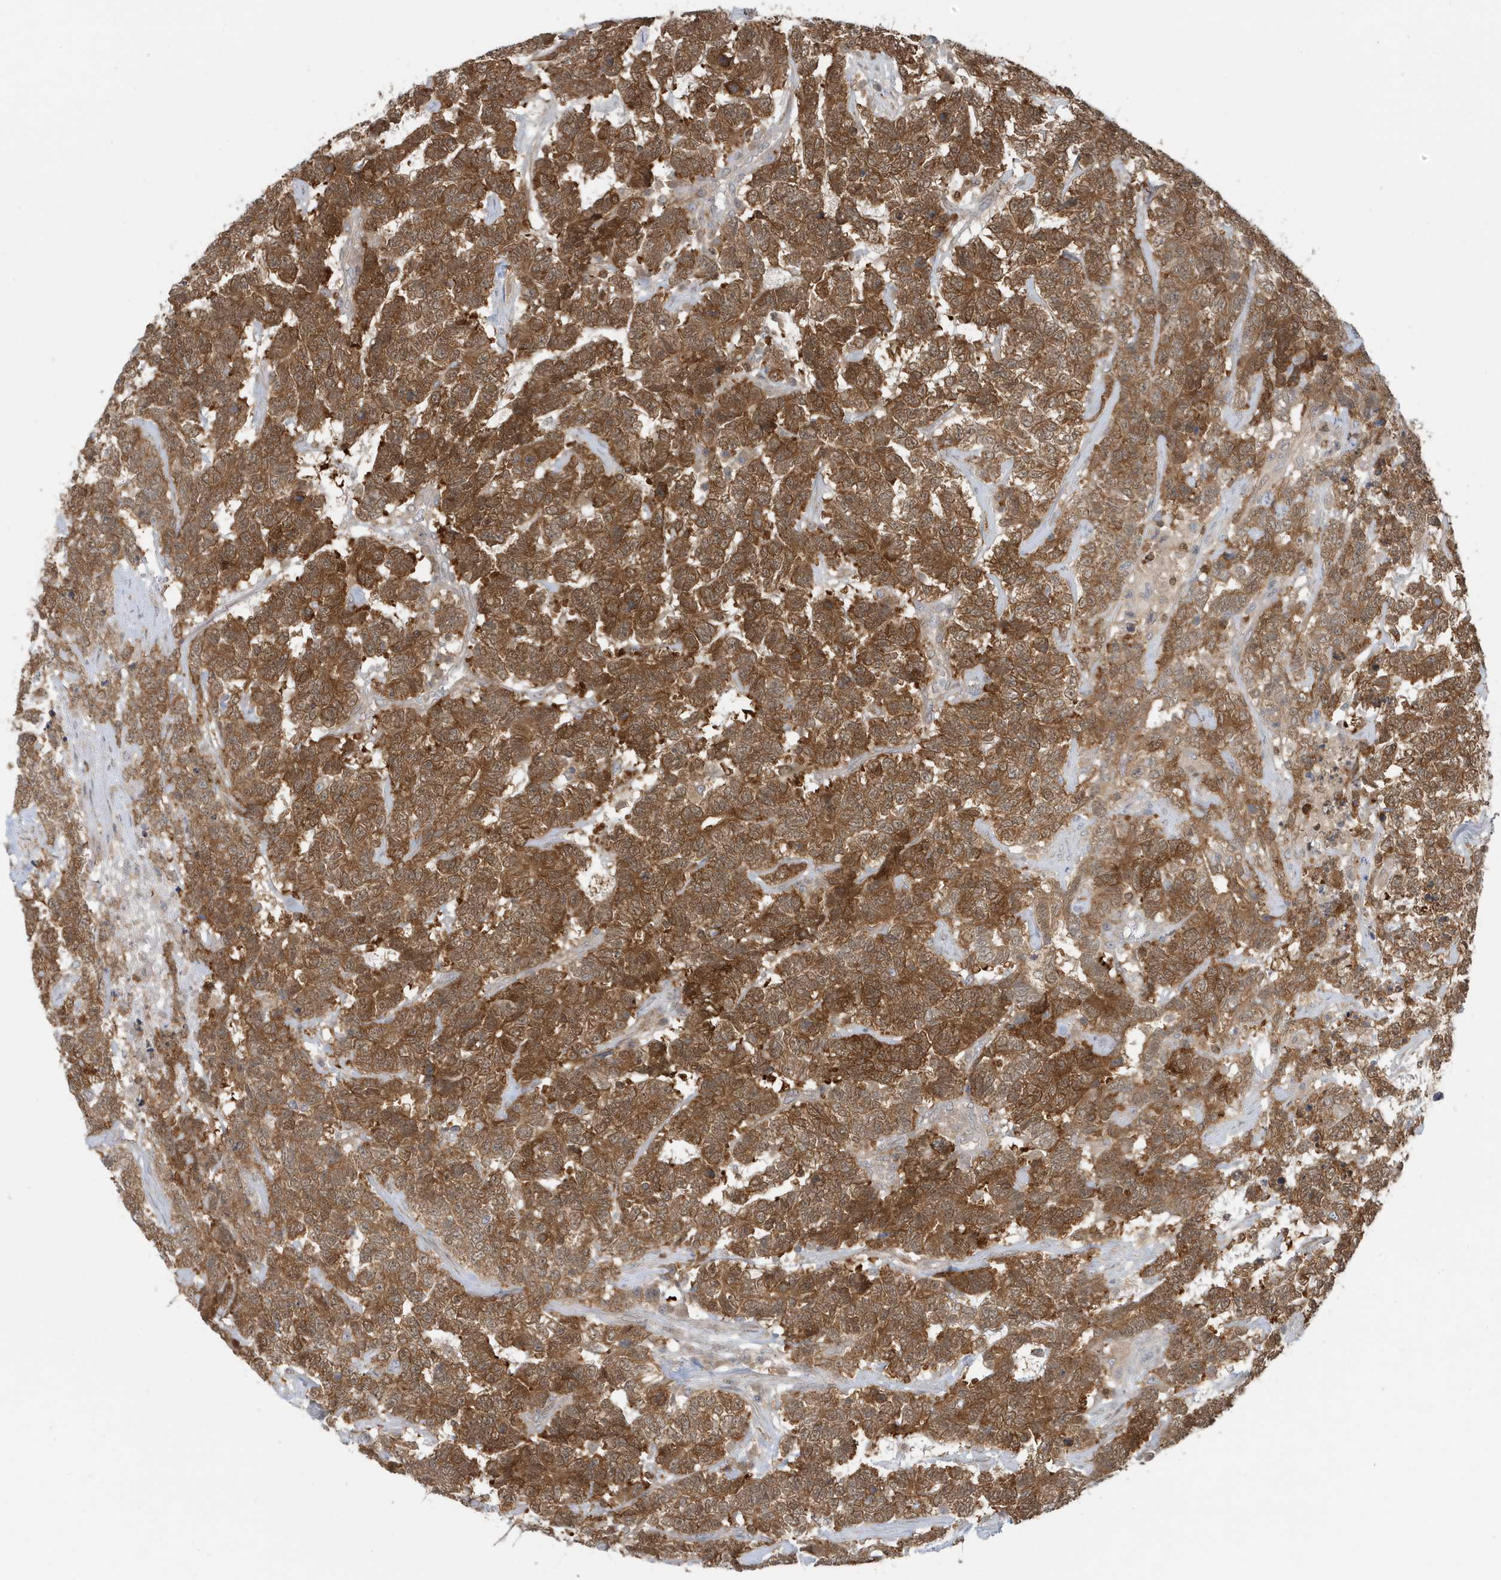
{"staining": {"intensity": "moderate", "quantity": ">75%", "location": "cytoplasmic/membranous"}, "tissue": "testis cancer", "cell_type": "Tumor cells", "image_type": "cancer", "snomed": [{"axis": "morphology", "description": "Carcinoma, Embryonal, NOS"}, {"axis": "topography", "description": "Testis"}], "caption": "Brown immunohistochemical staining in testis embryonal carcinoma displays moderate cytoplasmic/membranous staining in about >75% of tumor cells.", "gene": "OGA", "patient": {"sex": "male", "age": 26}}